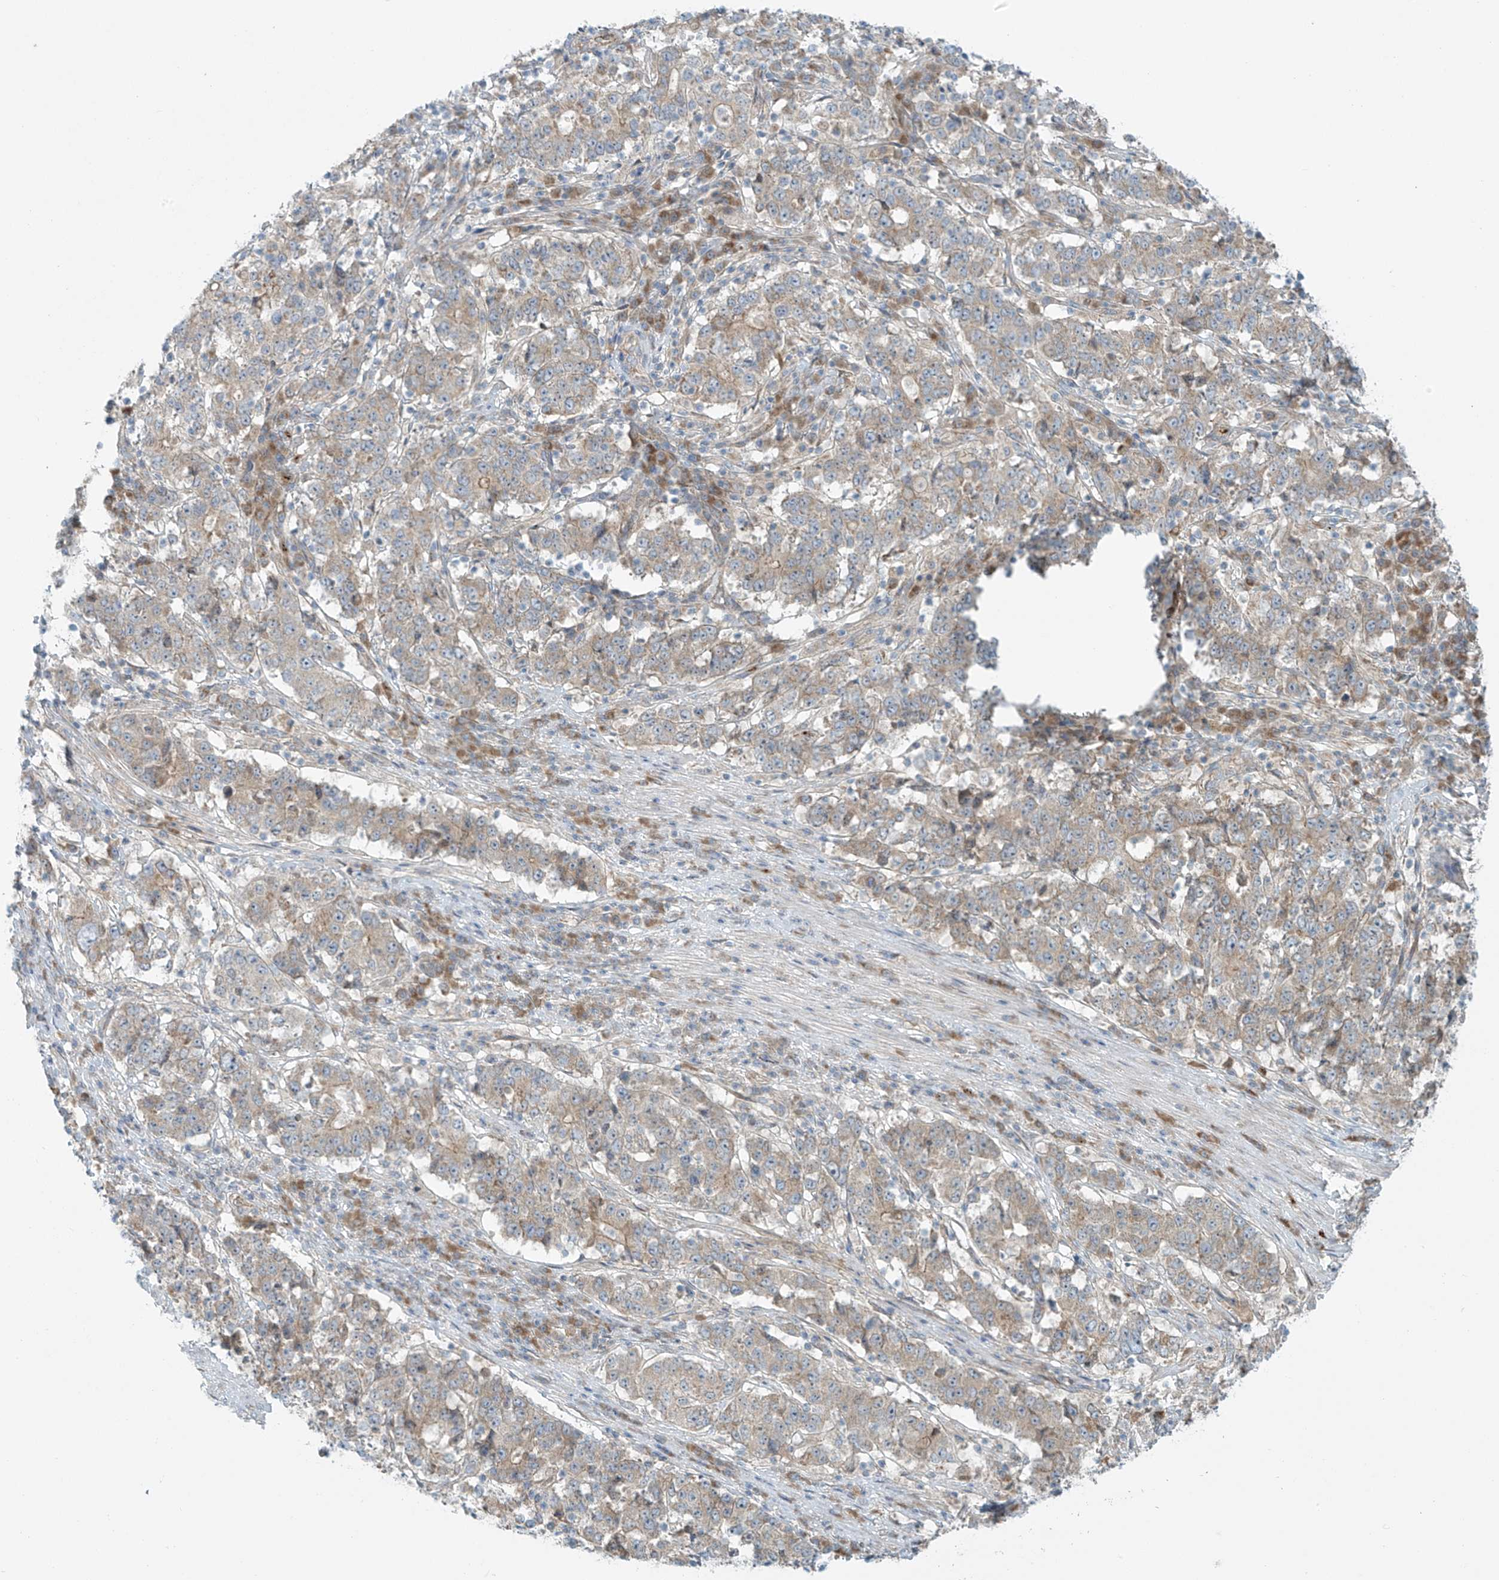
{"staining": {"intensity": "moderate", "quantity": "<25%", "location": "cytoplasmic/membranous"}, "tissue": "stomach cancer", "cell_type": "Tumor cells", "image_type": "cancer", "snomed": [{"axis": "morphology", "description": "Adenocarcinoma, NOS"}, {"axis": "topography", "description": "Stomach"}], "caption": "Tumor cells show low levels of moderate cytoplasmic/membranous staining in approximately <25% of cells in human stomach adenocarcinoma.", "gene": "LZTS3", "patient": {"sex": "male", "age": 59}}